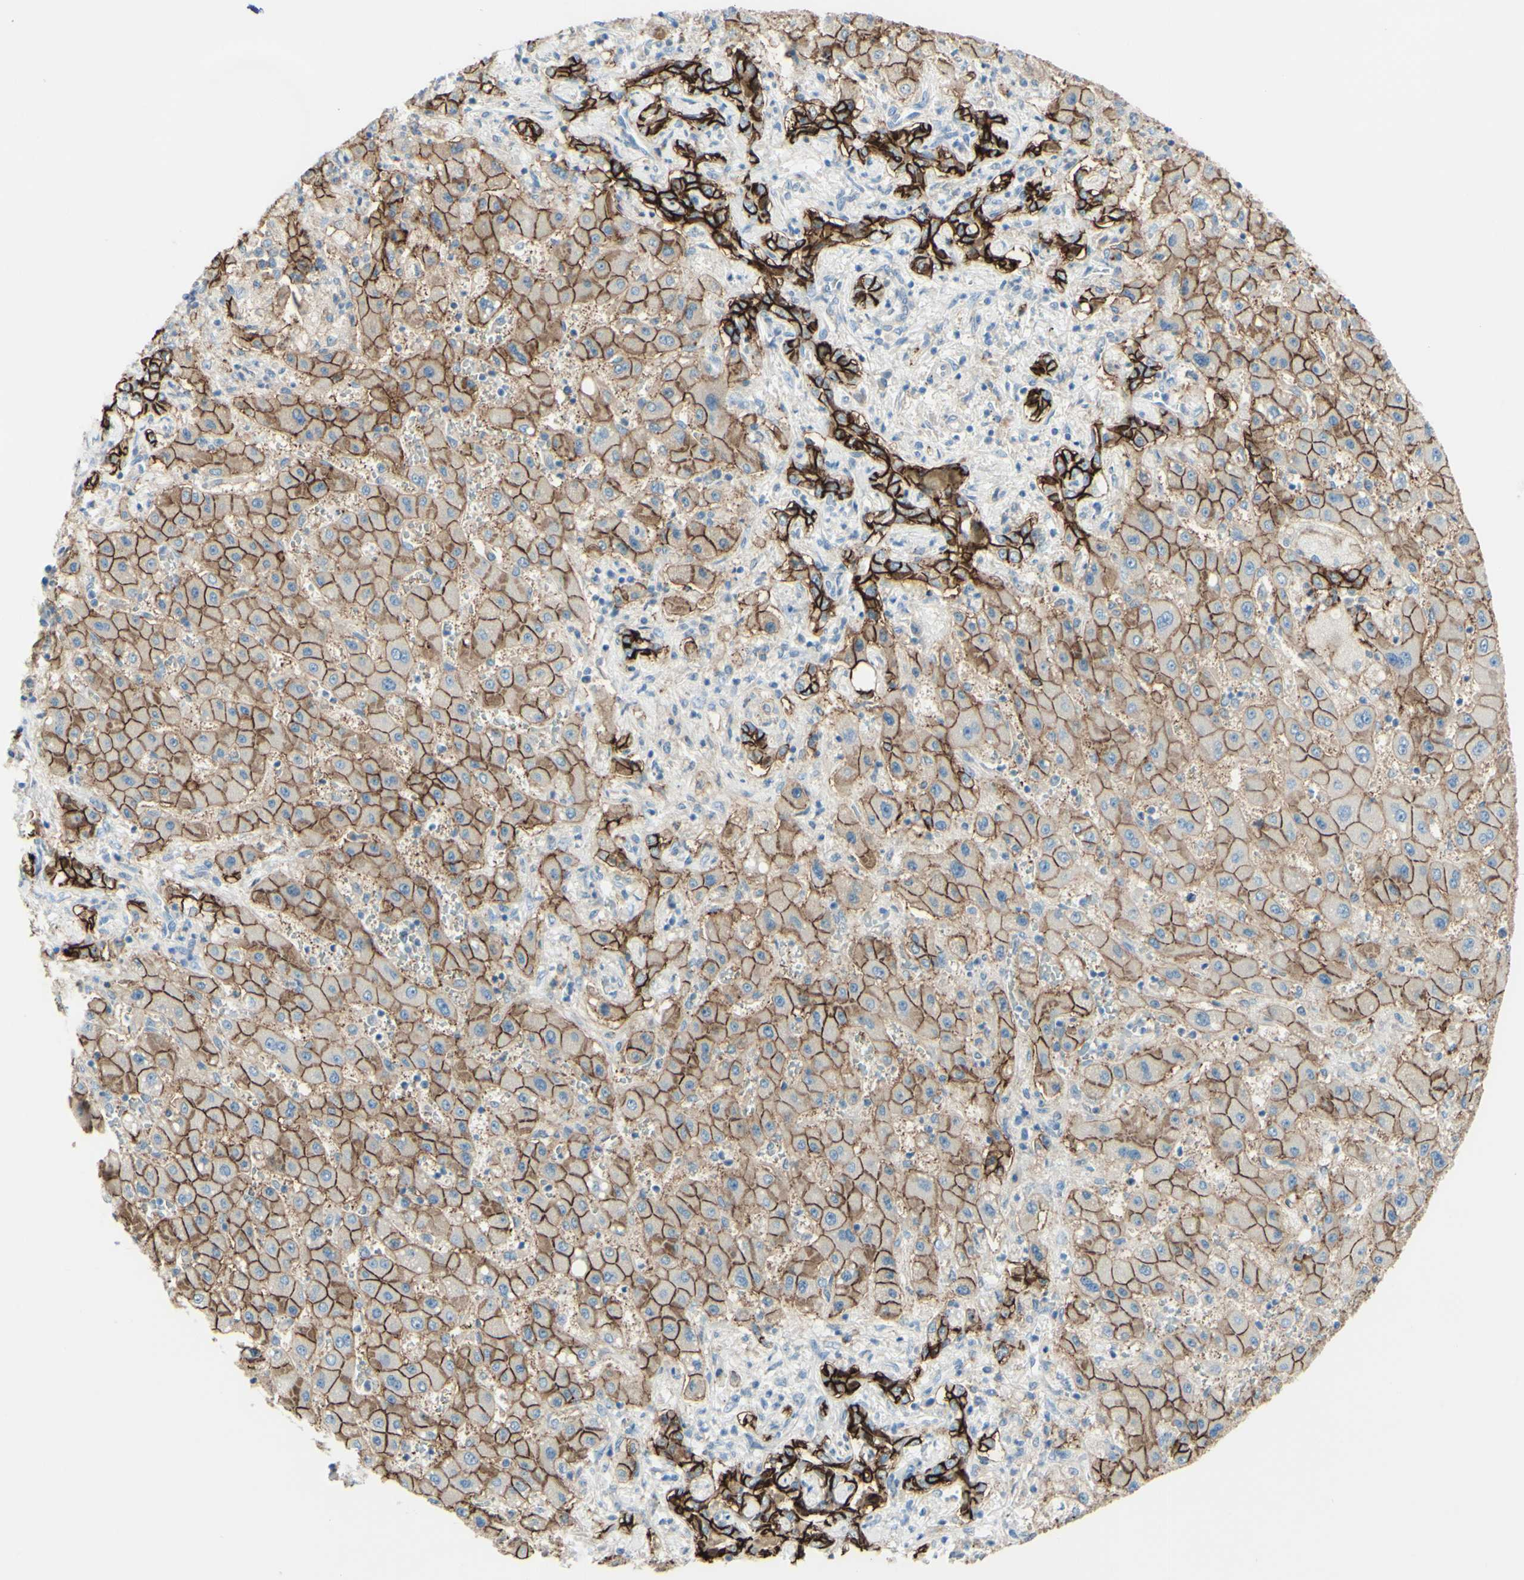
{"staining": {"intensity": "moderate", "quantity": ">75%", "location": "cytoplasmic/membranous"}, "tissue": "liver cancer", "cell_type": "Tumor cells", "image_type": "cancer", "snomed": [{"axis": "morphology", "description": "Cholangiocarcinoma"}, {"axis": "topography", "description": "Liver"}], "caption": "Immunohistochemistry (IHC) micrograph of neoplastic tissue: human cholangiocarcinoma (liver) stained using IHC displays medium levels of moderate protein expression localized specifically in the cytoplasmic/membranous of tumor cells, appearing as a cytoplasmic/membranous brown color.", "gene": "ALCAM", "patient": {"sex": "male", "age": 50}}